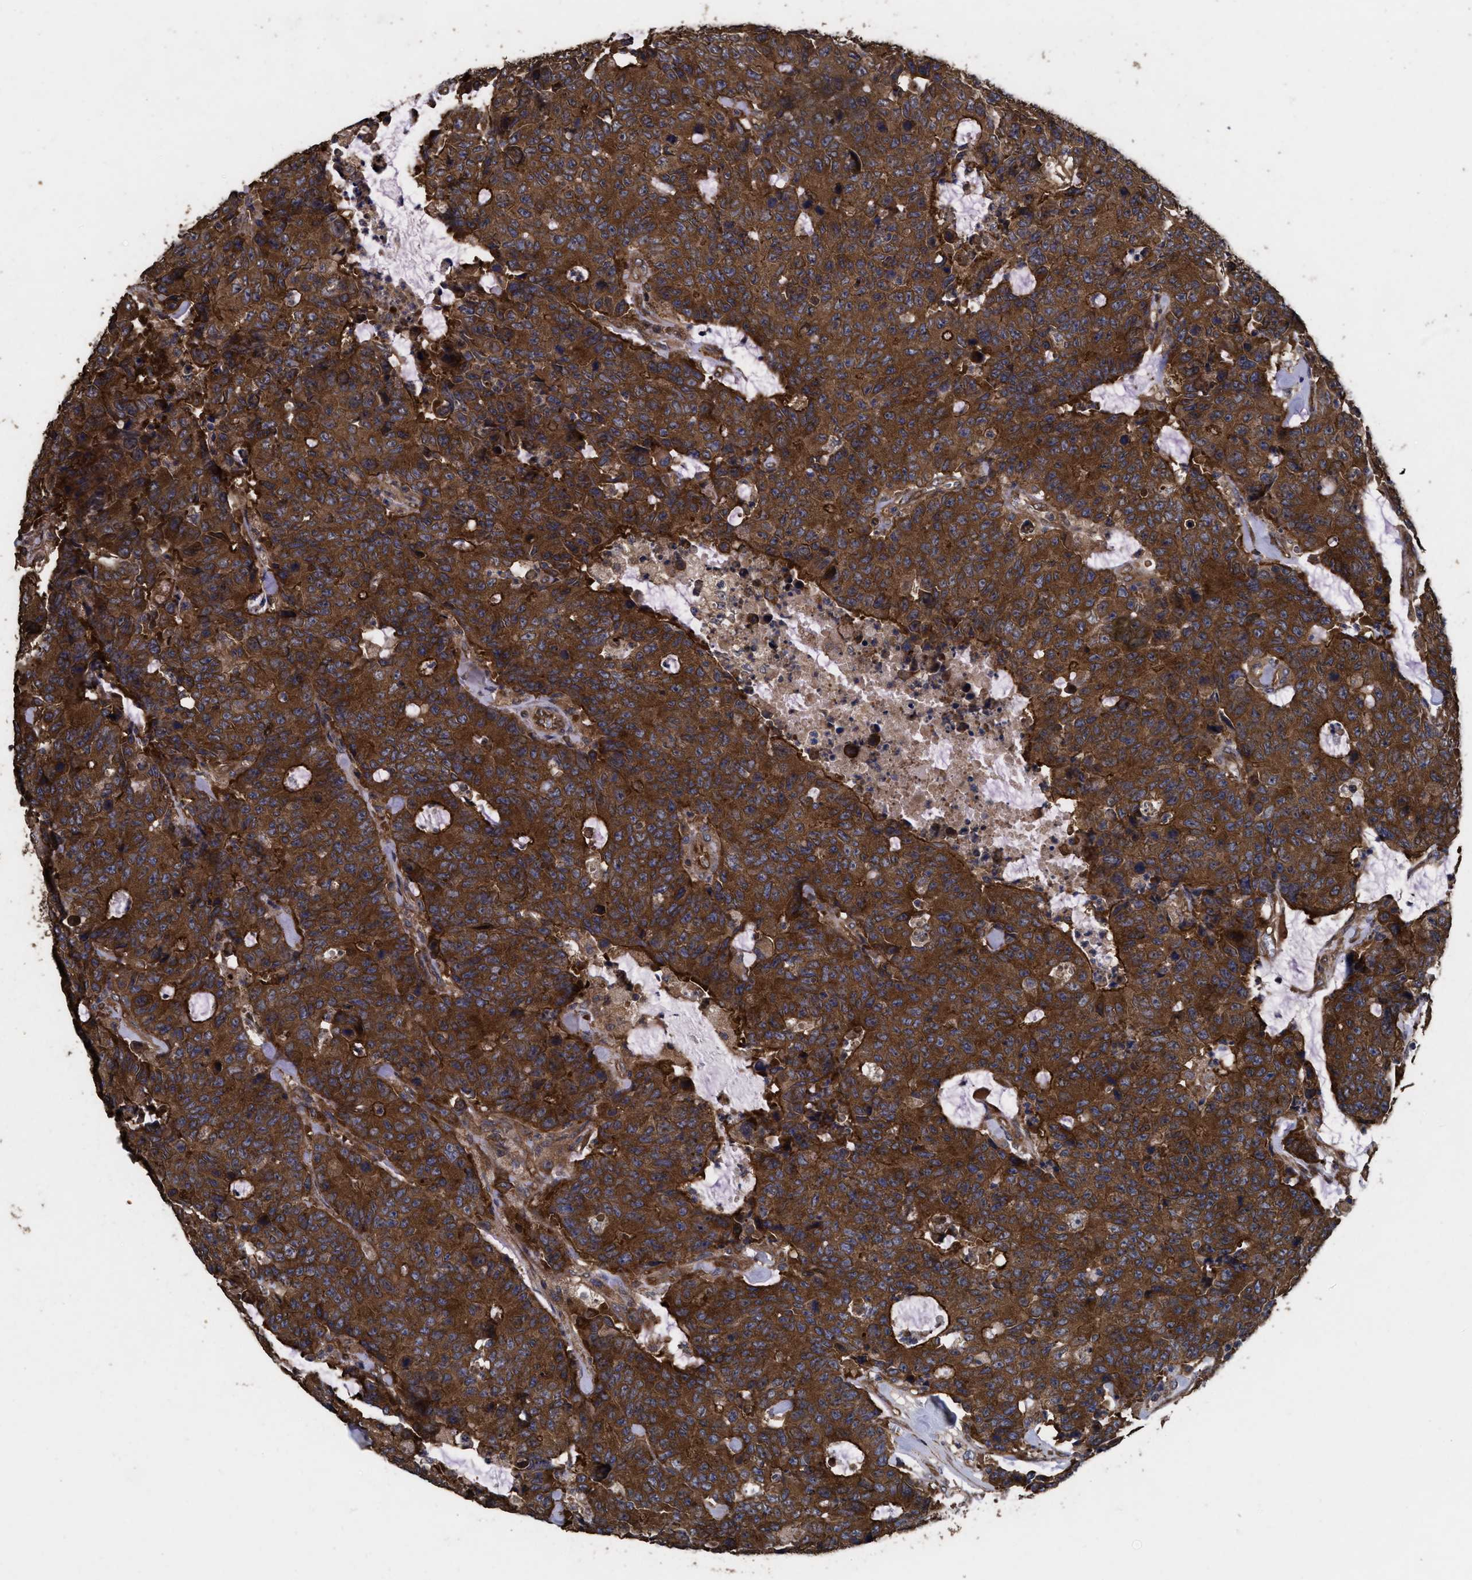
{"staining": {"intensity": "strong", "quantity": ">75%", "location": "cytoplasmic/membranous"}, "tissue": "colorectal cancer", "cell_type": "Tumor cells", "image_type": "cancer", "snomed": [{"axis": "morphology", "description": "Adenocarcinoma, NOS"}, {"axis": "topography", "description": "Colon"}], "caption": "The immunohistochemical stain highlights strong cytoplasmic/membranous positivity in tumor cells of colorectal cancer tissue.", "gene": "MARS1", "patient": {"sex": "female", "age": 86}}